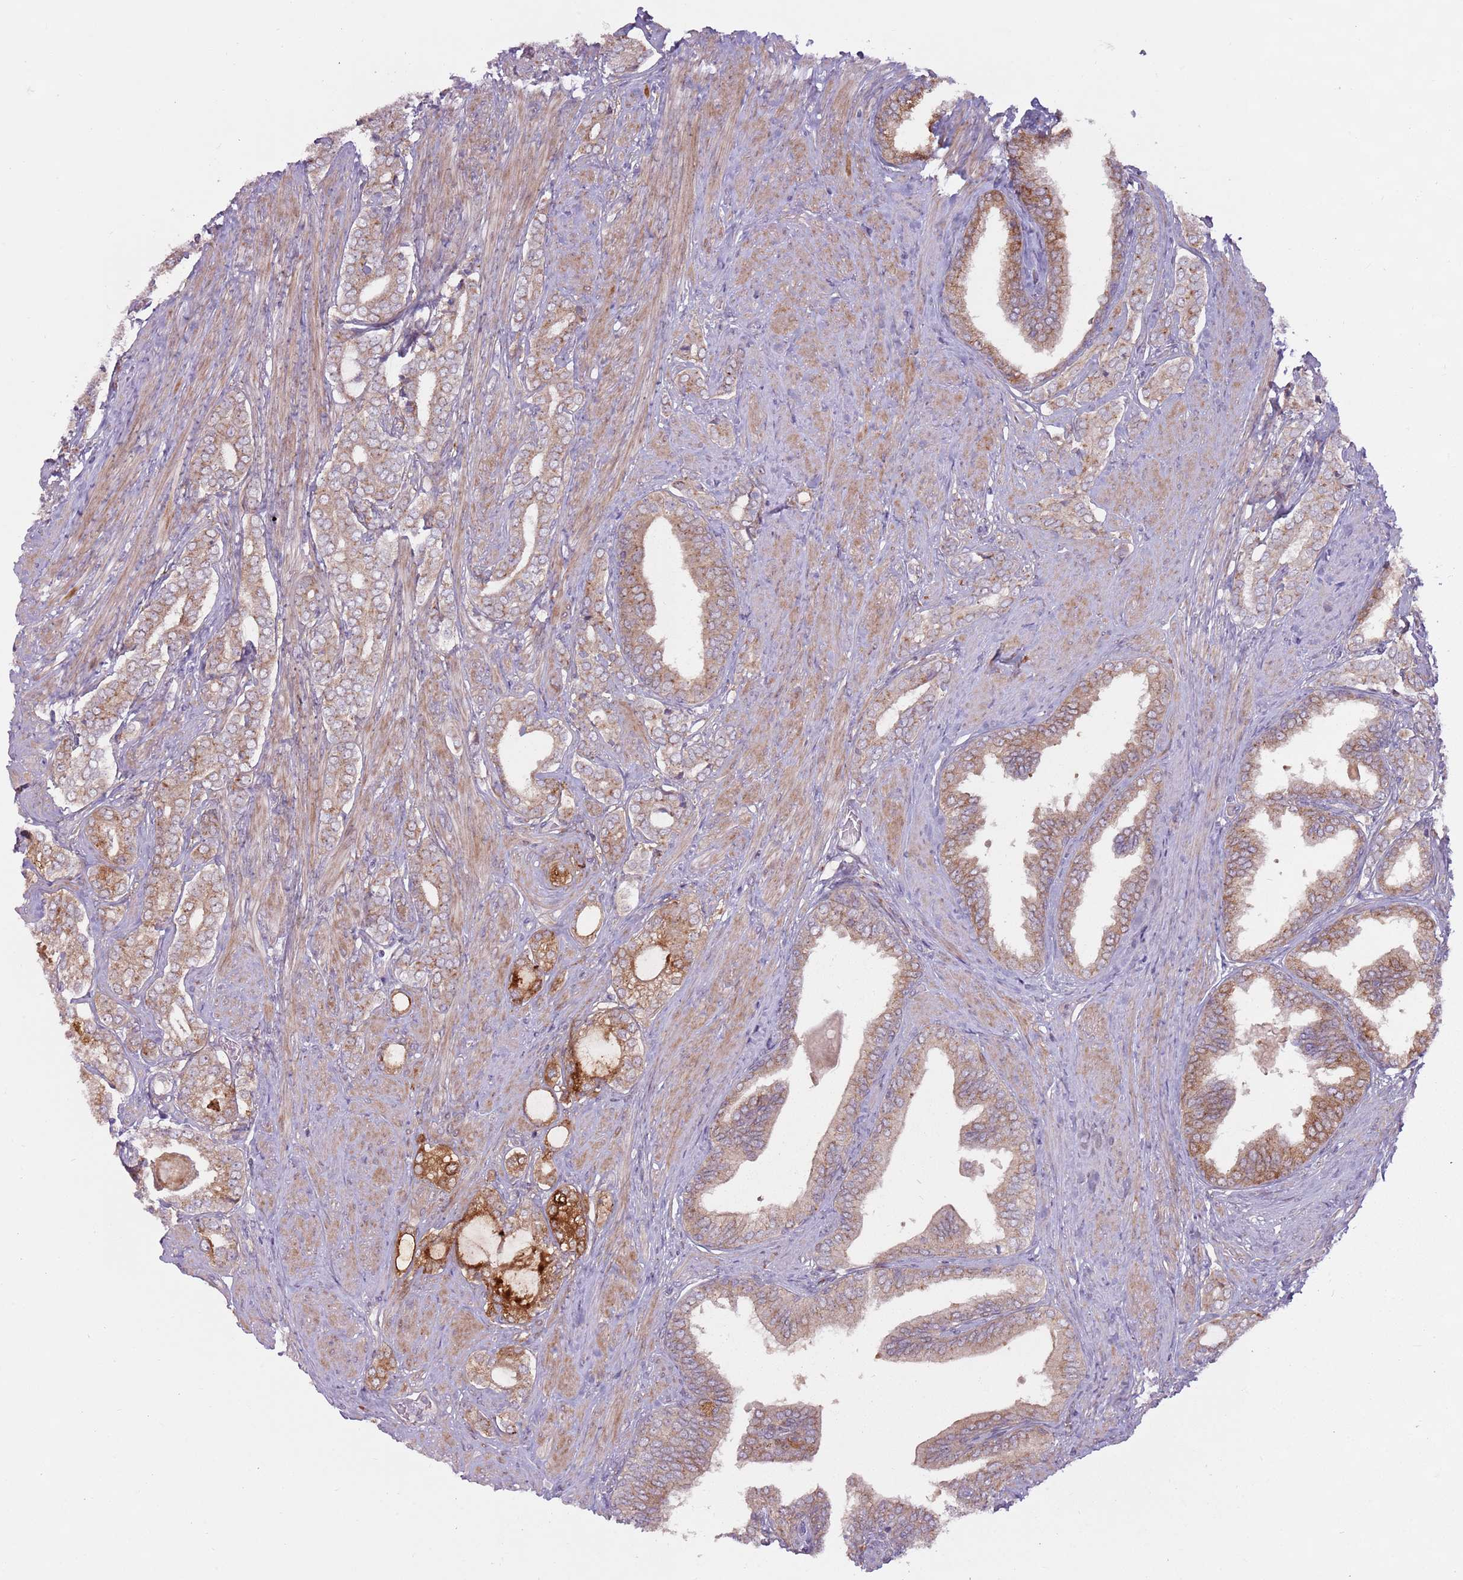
{"staining": {"intensity": "moderate", "quantity": "25%-75%", "location": "cytoplasmic/membranous"}, "tissue": "prostate cancer", "cell_type": "Tumor cells", "image_type": "cancer", "snomed": [{"axis": "morphology", "description": "Adenocarcinoma, High grade"}, {"axis": "topography", "description": "Prostate"}], "caption": "Immunohistochemical staining of high-grade adenocarcinoma (prostate) demonstrates medium levels of moderate cytoplasmic/membranous staining in about 25%-75% of tumor cells.", "gene": "CCDC150", "patient": {"sex": "male", "age": 71}}